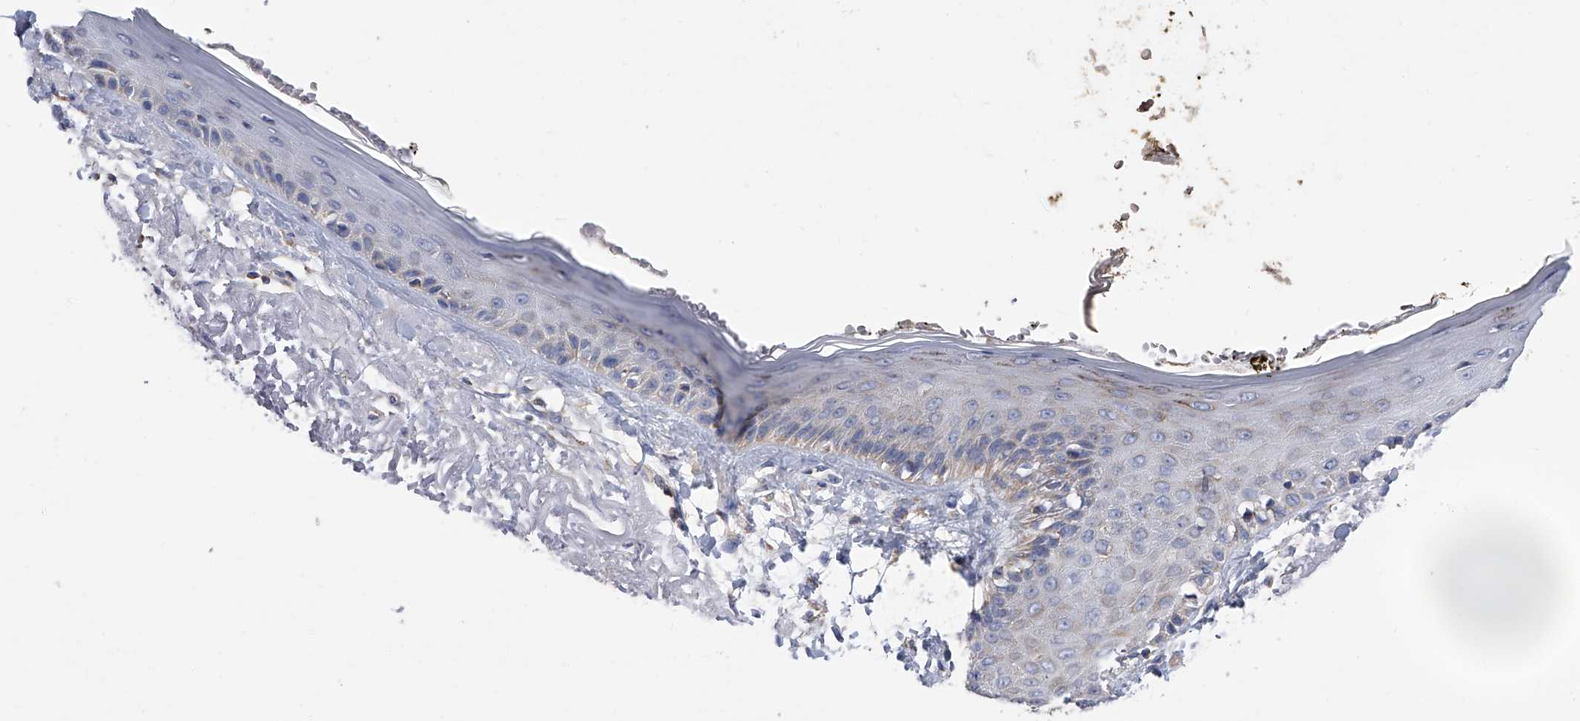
{"staining": {"intensity": "negative", "quantity": "none", "location": "none"}, "tissue": "skin", "cell_type": "Fibroblasts", "image_type": "normal", "snomed": [{"axis": "morphology", "description": "Normal tissue, NOS"}, {"axis": "topography", "description": "Skin"}, {"axis": "topography", "description": "Skeletal muscle"}], "caption": "Immunohistochemical staining of benign skin shows no significant expression in fibroblasts. (DAB (3,3'-diaminobenzidine) immunohistochemistry visualized using brightfield microscopy, high magnification).", "gene": "PDSS2", "patient": {"sex": "male", "age": 83}}